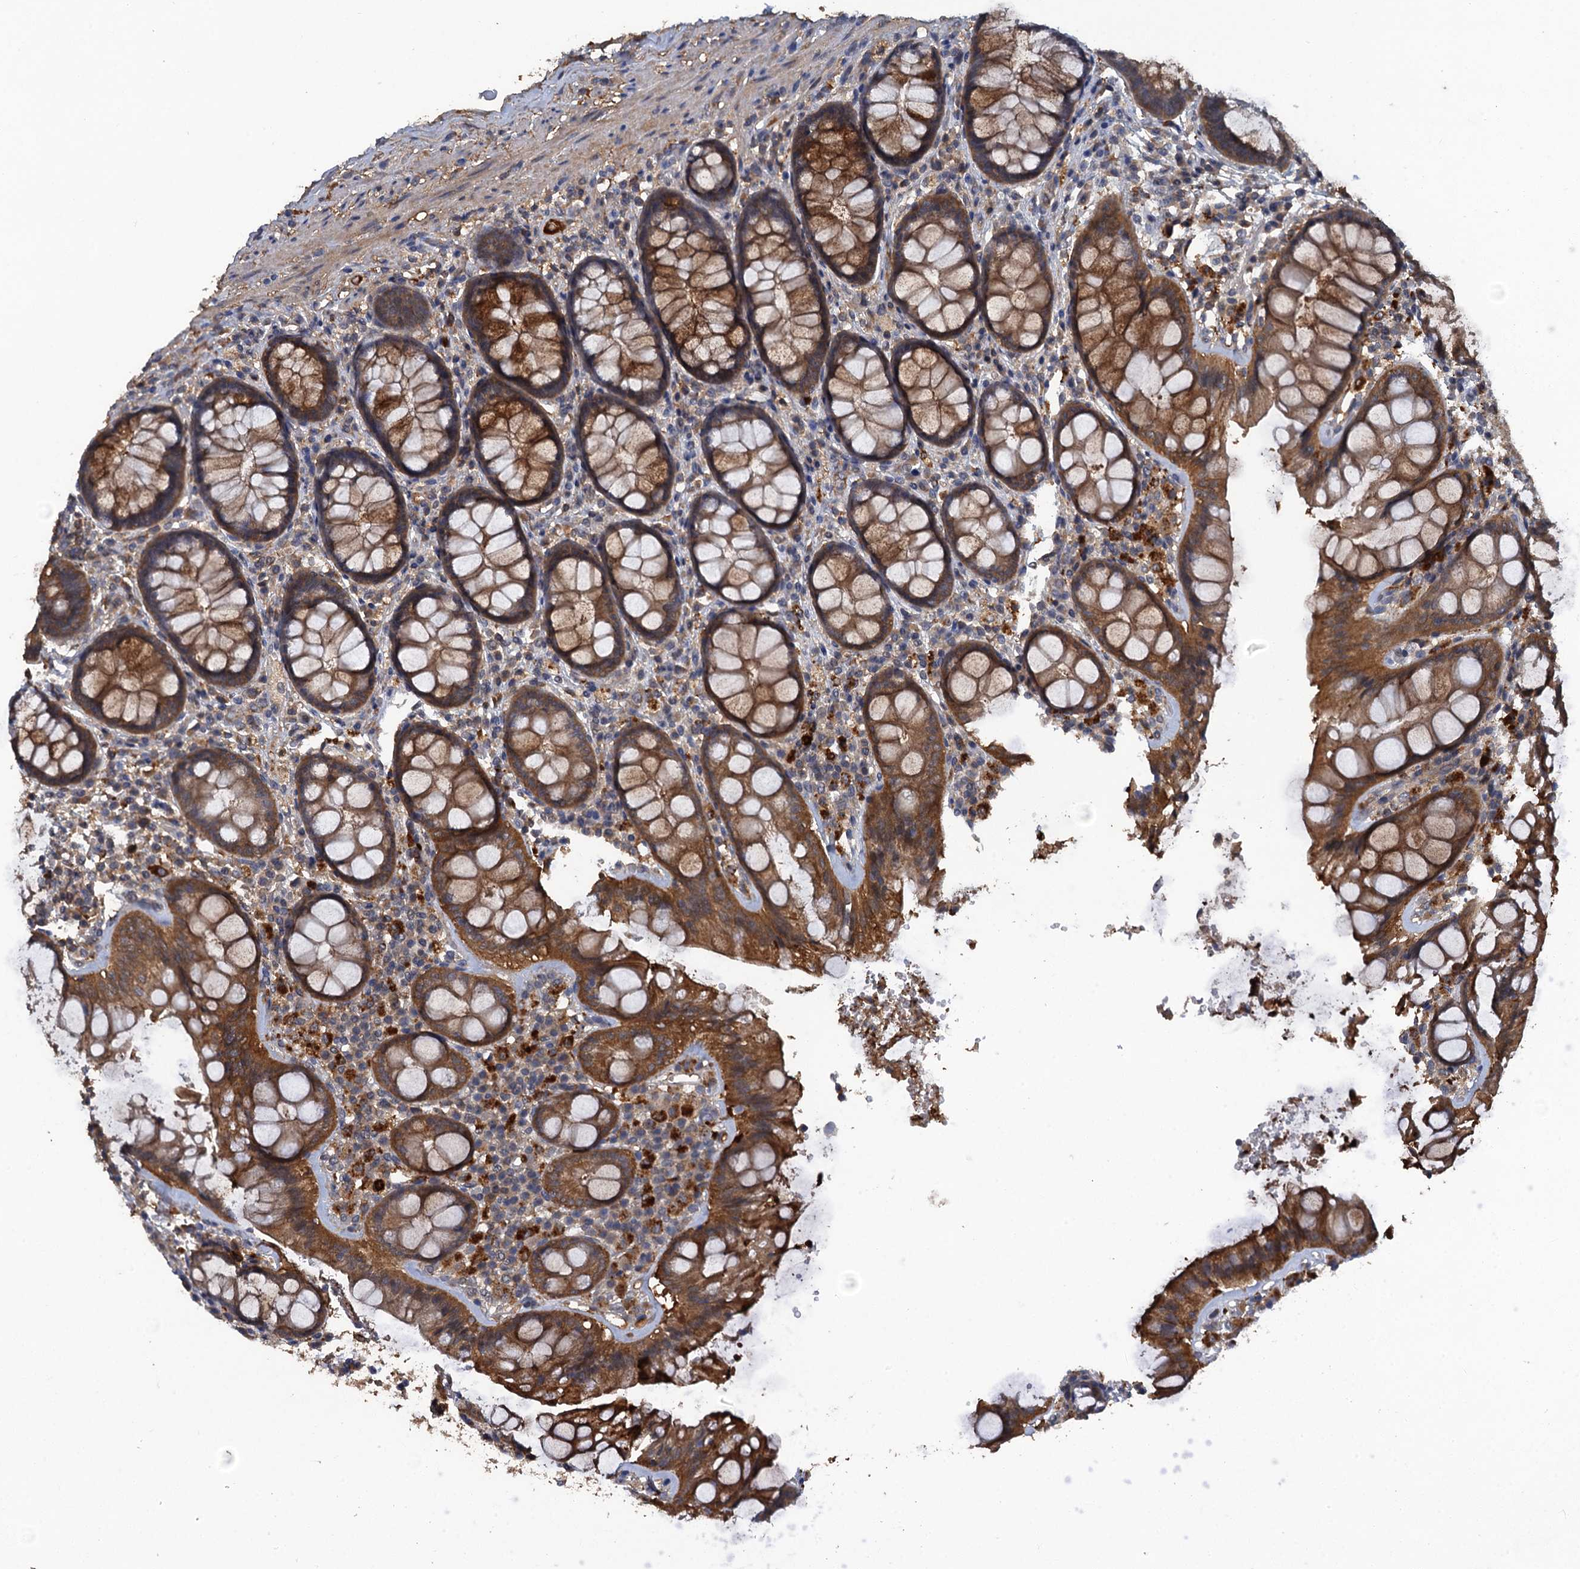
{"staining": {"intensity": "moderate", "quantity": ">75%", "location": "cytoplasmic/membranous"}, "tissue": "rectum", "cell_type": "Glandular cells", "image_type": "normal", "snomed": [{"axis": "morphology", "description": "Normal tissue, NOS"}, {"axis": "topography", "description": "Rectum"}], "caption": "A brown stain labels moderate cytoplasmic/membranous expression of a protein in glandular cells of benign rectum.", "gene": "HAPLN3", "patient": {"sex": "male", "age": 83}}